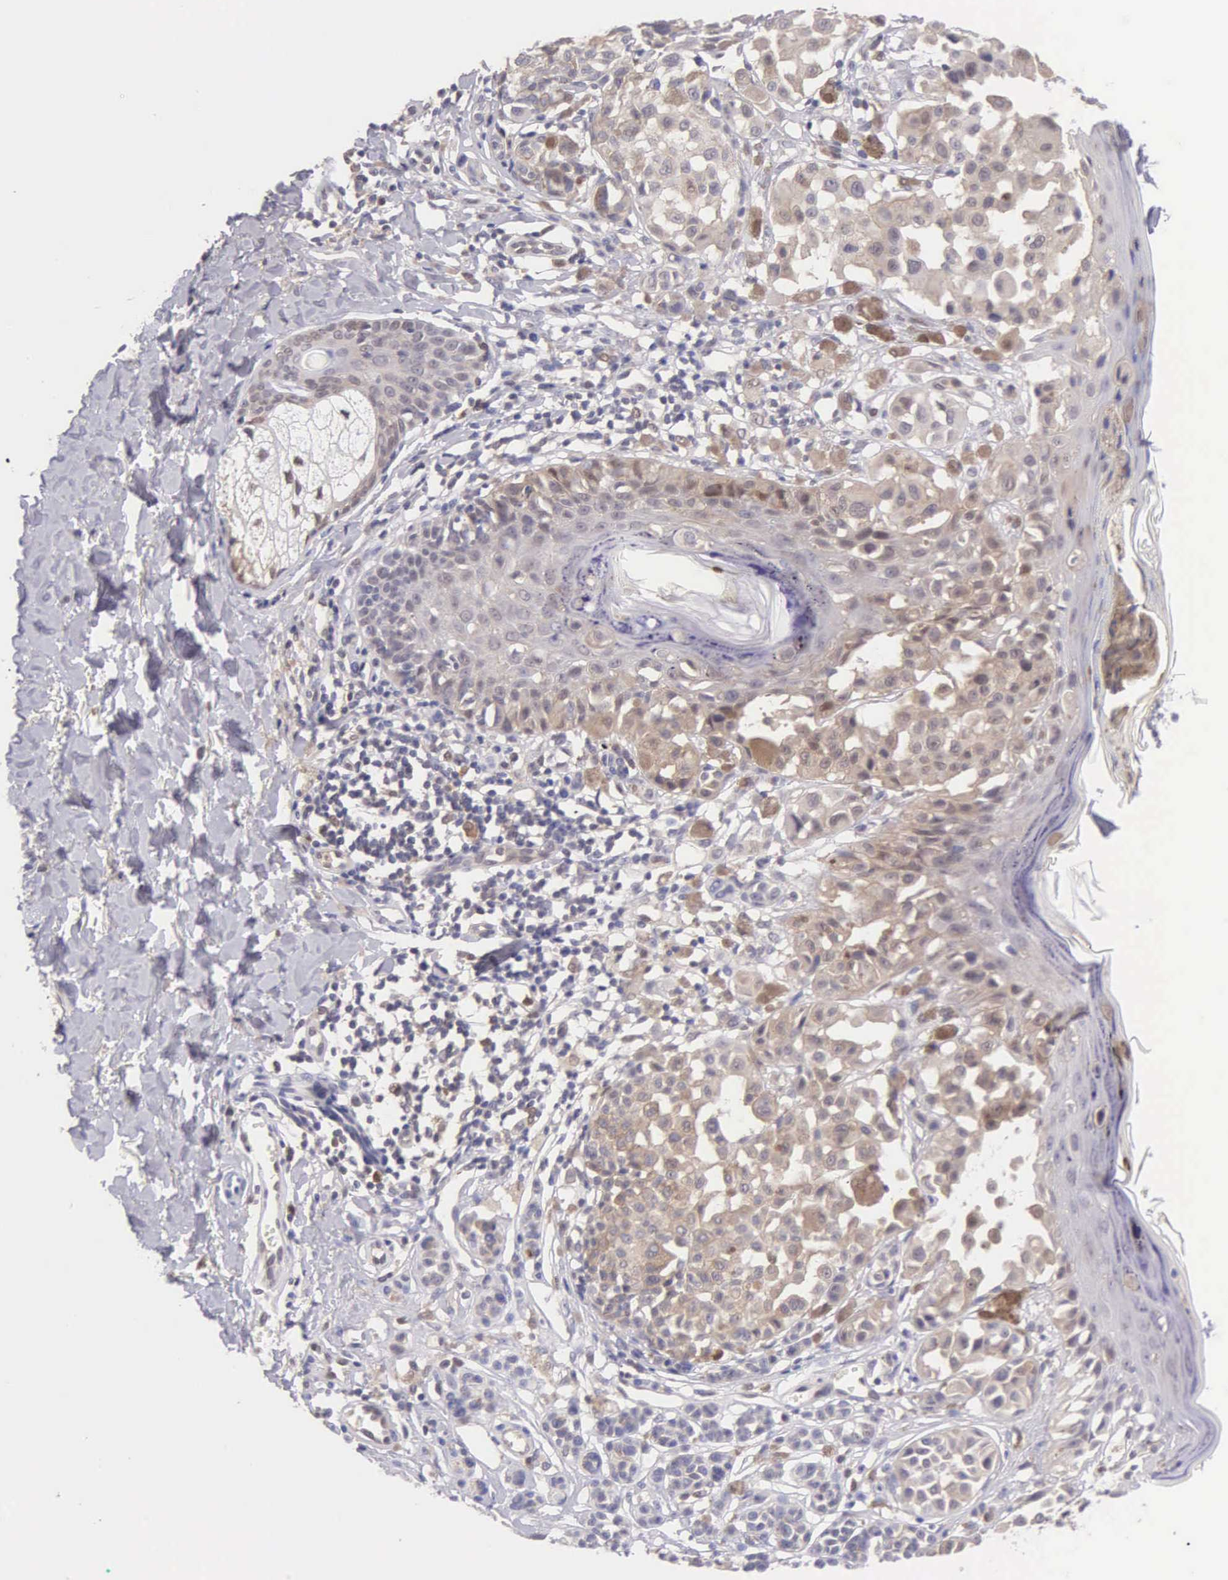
{"staining": {"intensity": "negative", "quantity": "none", "location": "none"}, "tissue": "melanoma", "cell_type": "Tumor cells", "image_type": "cancer", "snomed": [{"axis": "morphology", "description": "Malignant melanoma, NOS"}, {"axis": "topography", "description": "Skin"}], "caption": "Tumor cells are negative for protein expression in human malignant melanoma.", "gene": "BID", "patient": {"sex": "male", "age": 40}}